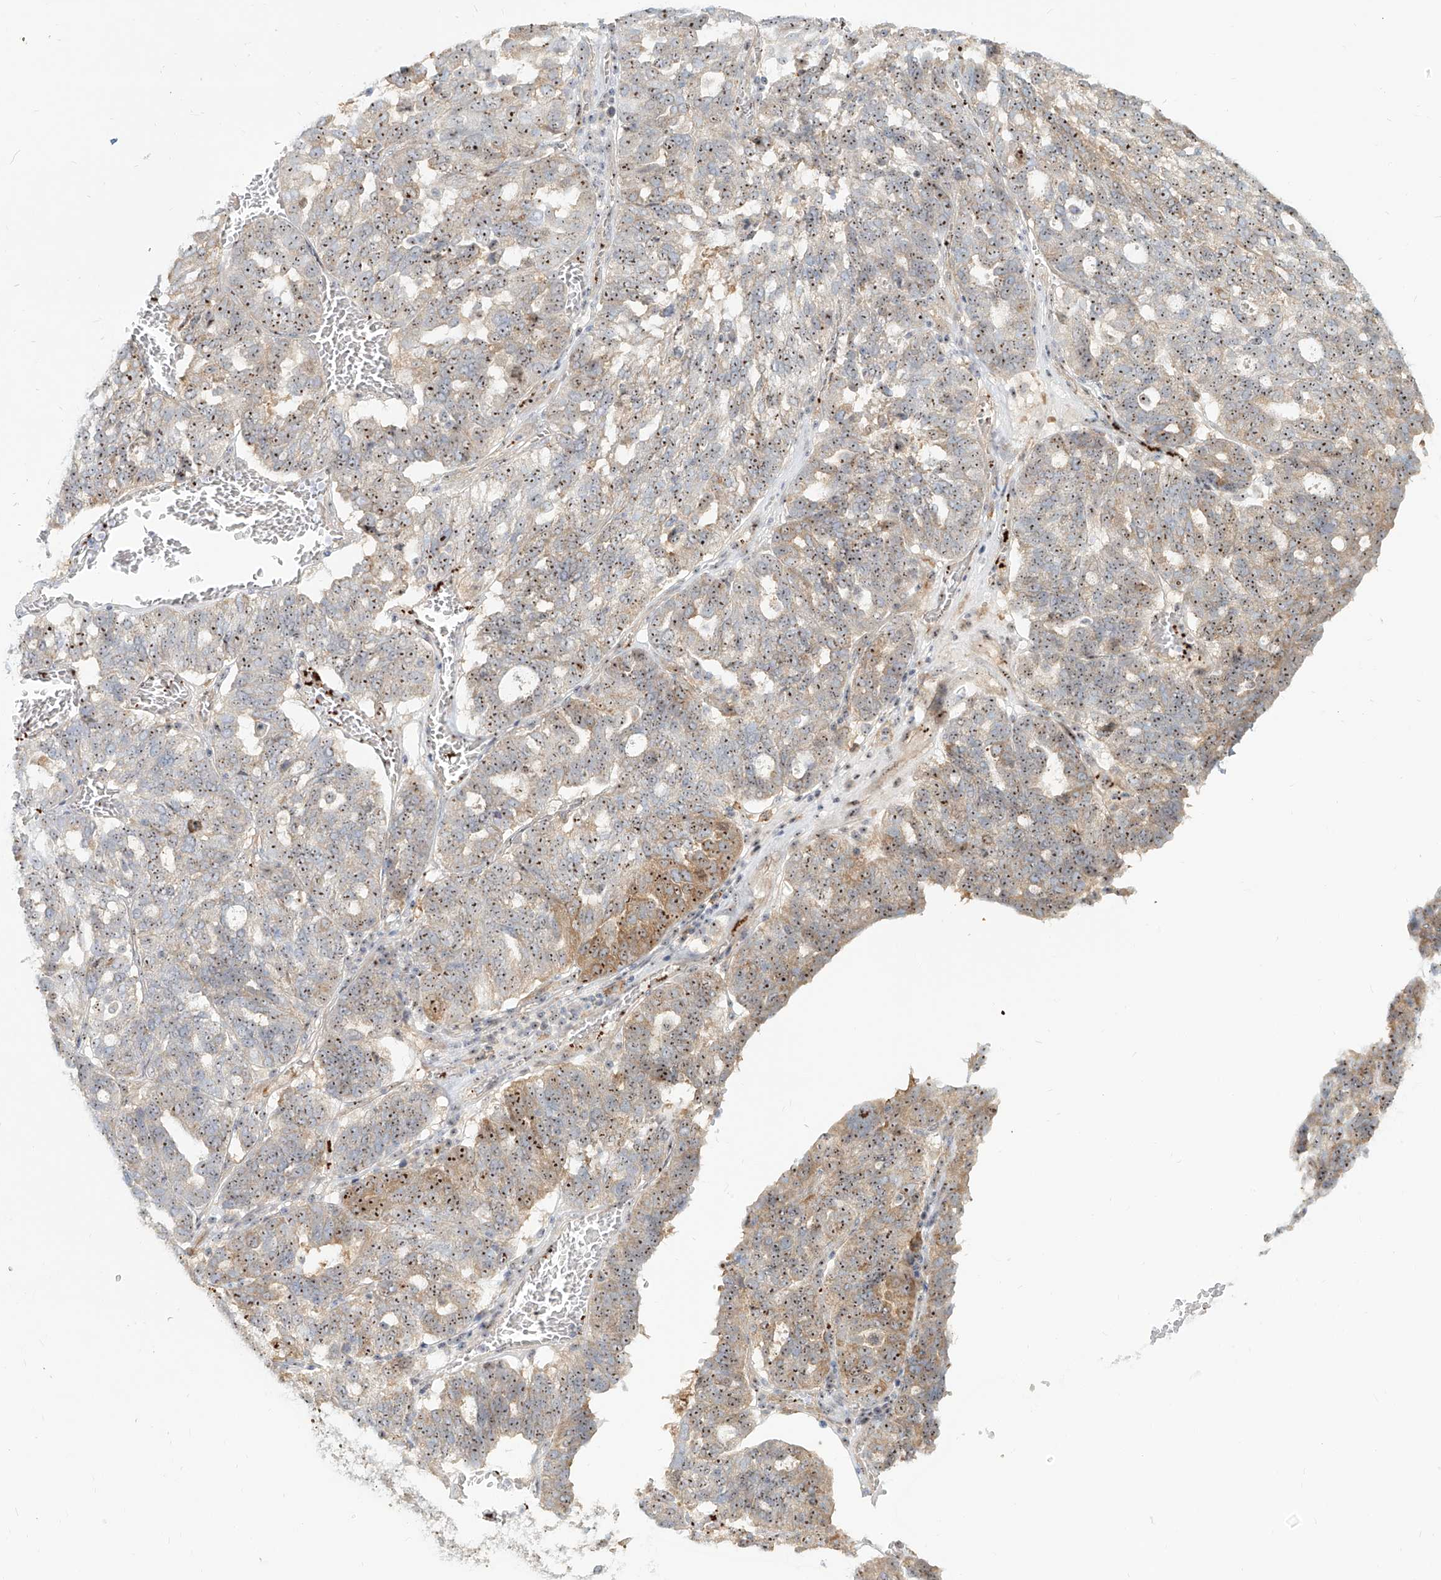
{"staining": {"intensity": "strong", "quantity": ">75%", "location": "cytoplasmic/membranous,nuclear"}, "tissue": "ovarian cancer", "cell_type": "Tumor cells", "image_type": "cancer", "snomed": [{"axis": "morphology", "description": "Cystadenocarcinoma, serous, NOS"}, {"axis": "topography", "description": "Ovary"}], "caption": "The micrograph reveals staining of ovarian serous cystadenocarcinoma, revealing strong cytoplasmic/membranous and nuclear protein staining (brown color) within tumor cells.", "gene": "BYSL", "patient": {"sex": "female", "age": 59}}